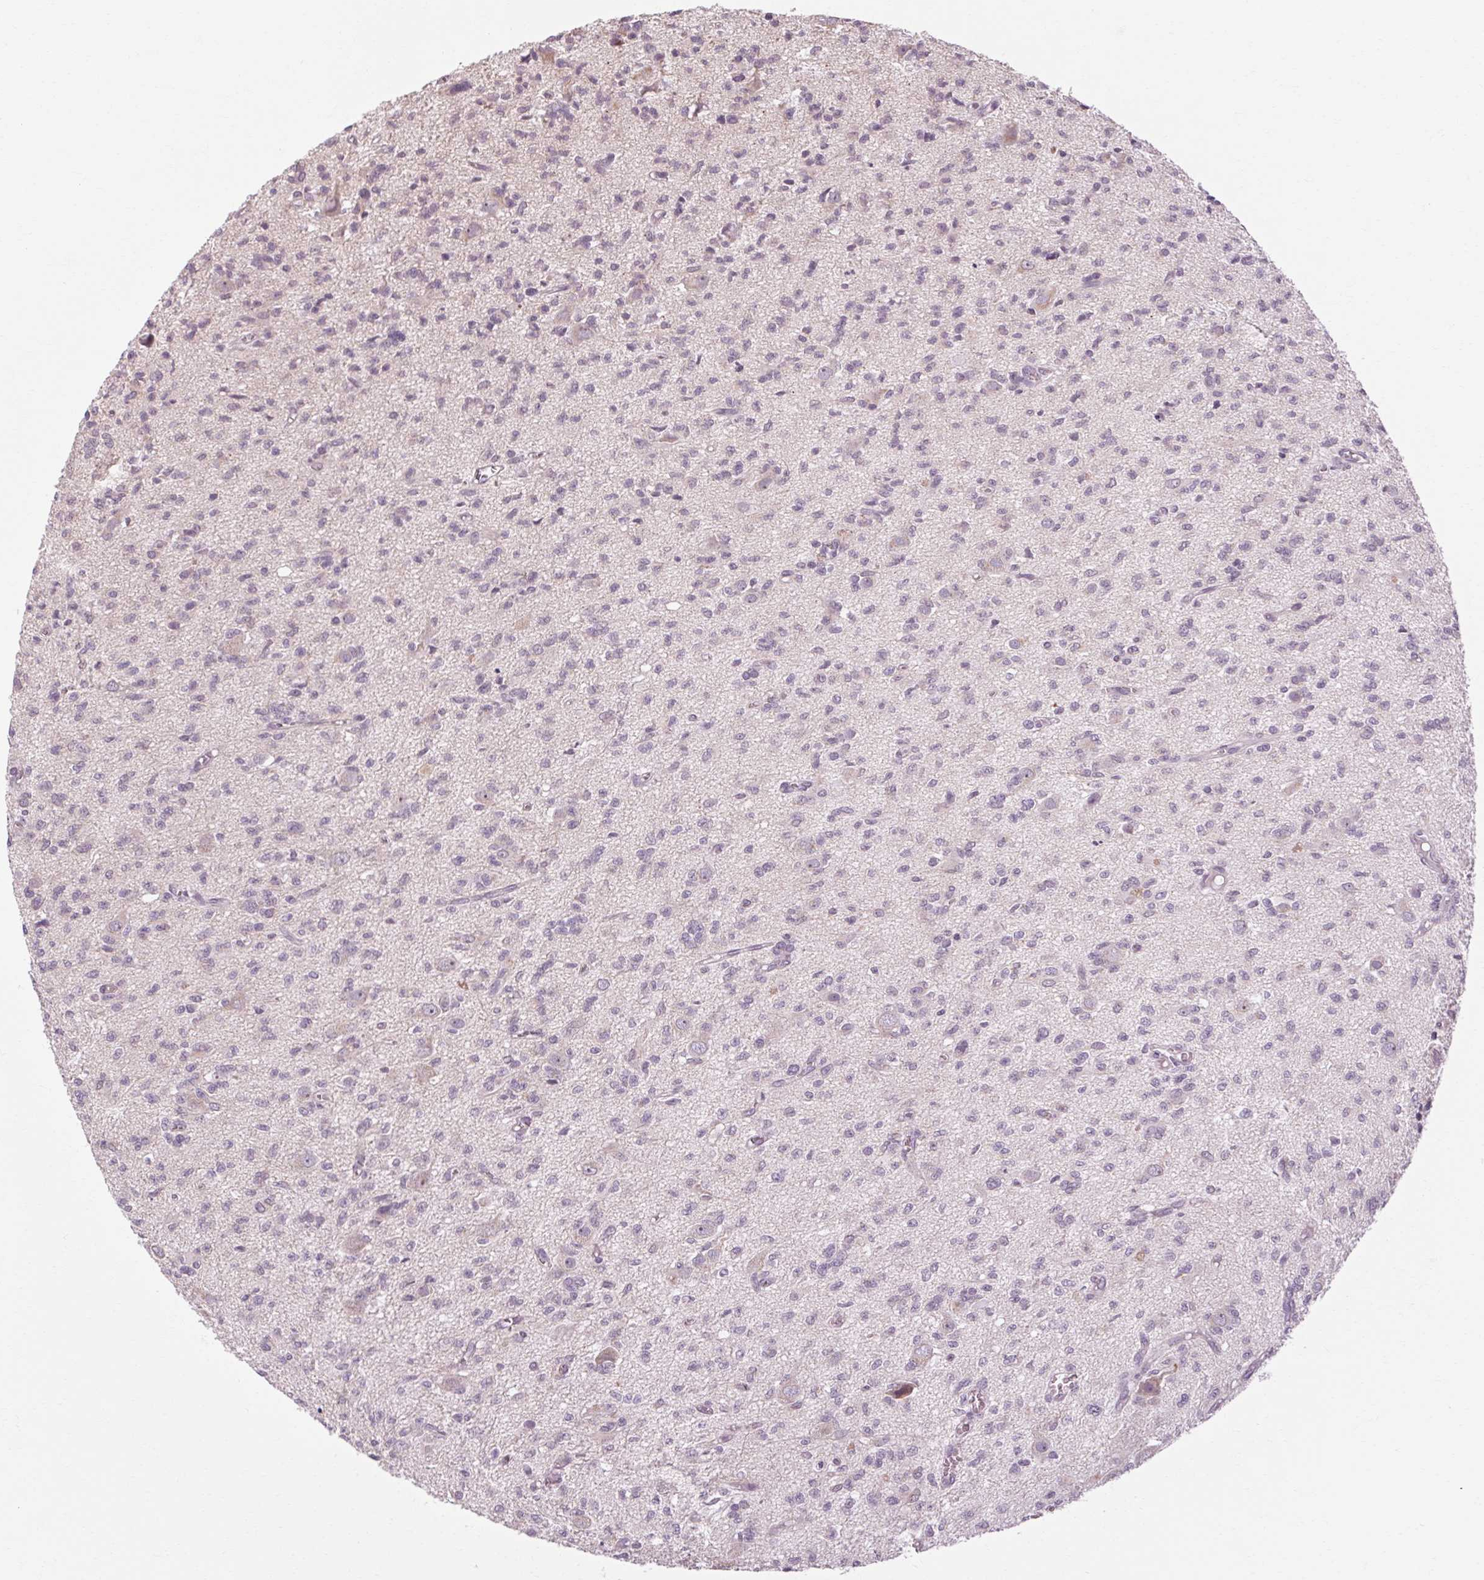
{"staining": {"intensity": "negative", "quantity": "none", "location": "none"}, "tissue": "glioma", "cell_type": "Tumor cells", "image_type": "cancer", "snomed": [{"axis": "morphology", "description": "Glioma, malignant, Low grade"}, {"axis": "topography", "description": "Brain"}], "caption": "Tumor cells show no significant staining in glioma. (DAB (3,3'-diaminobenzidine) immunohistochemistry (IHC), high magnification).", "gene": "KLHL40", "patient": {"sex": "male", "age": 64}}